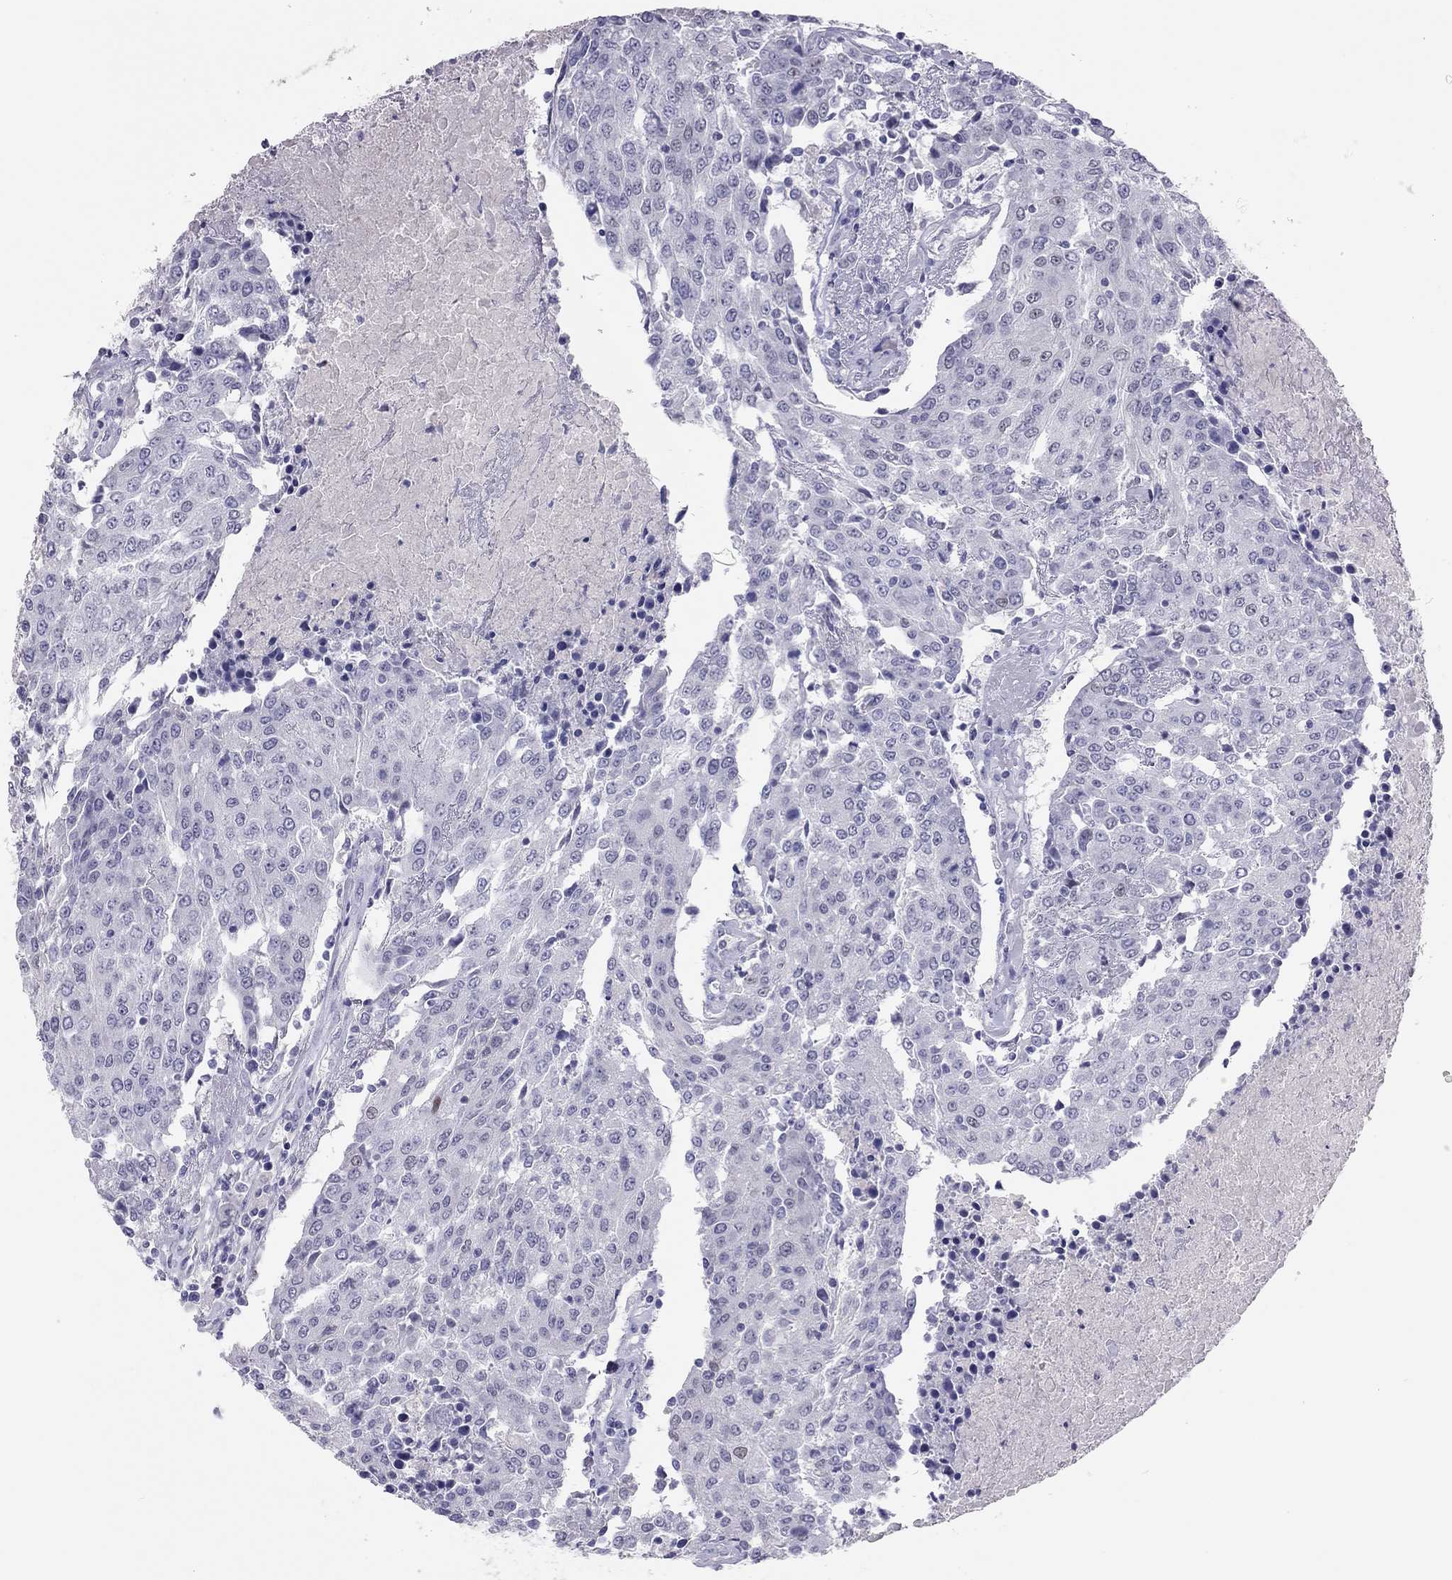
{"staining": {"intensity": "negative", "quantity": "none", "location": "none"}, "tissue": "urothelial cancer", "cell_type": "Tumor cells", "image_type": "cancer", "snomed": [{"axis": "morphology", "description": "Urothelial carcinoma, High grade"}, {"axis": "topography", "description": "Urinary bladder"}], "caption": "This is an immunohistochemistry (IHC) histopathology image of urothelial carcinoma (high-grade). There is no expression in tumor cells.", "gene": "PHOX2A", "patient": {"sex": "female", "age": 85}}